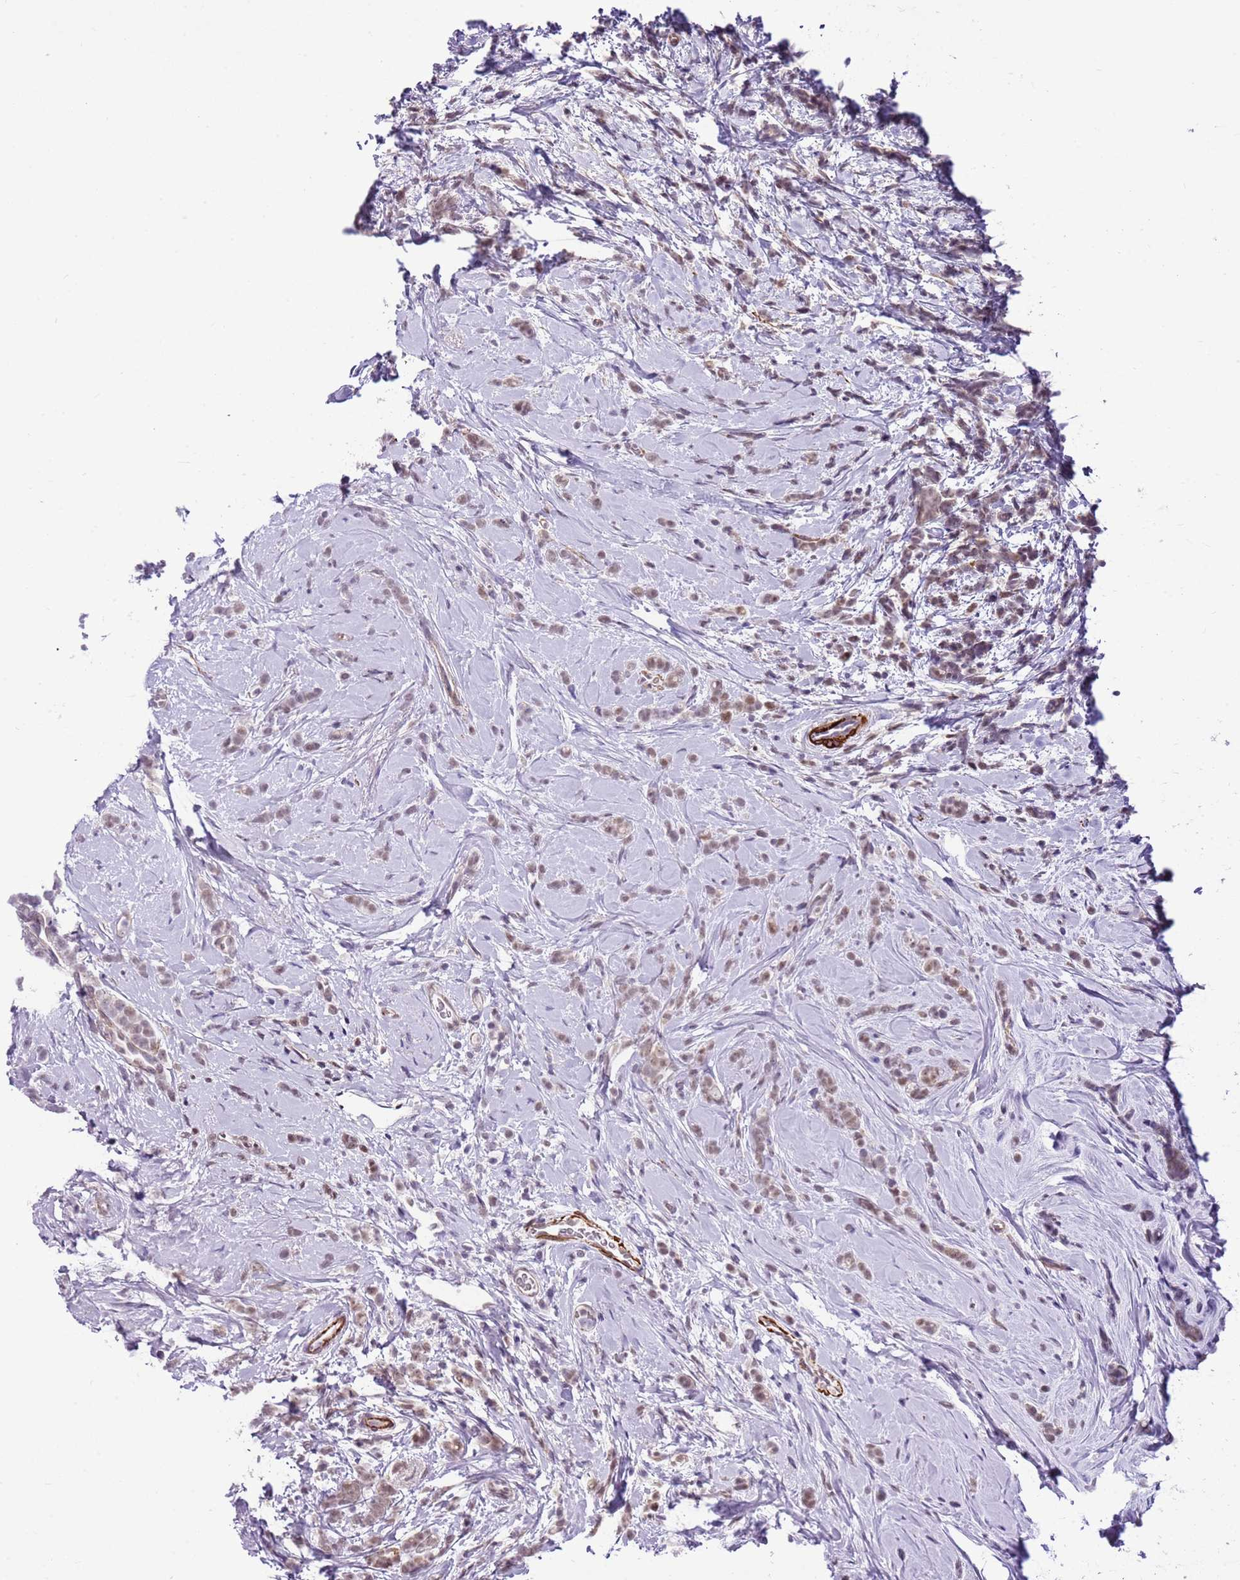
{"staining": {"intensity": "weak", "quantity": ">75%", "location": "nuclear"}, "tissue": "breast cancer", "cell_type": "Tumor cells", "image_type": "cancer", "snomed": [{"axis": "morphology", "description": "Lobular carcinoma"}, {"axis": "topography", "description": "Breast"}], "caption": "Immunohistochemical staining of human breast lobular carcinoma reveals low levels of weak nuclear protein staining in approximately >75% of tumor cells. Immunohistochemistry stains the protein of interest in brown and the nuclei are stained blue.", "gene": "SMIM4", "patient": {"sex": "female", "age": 58}}